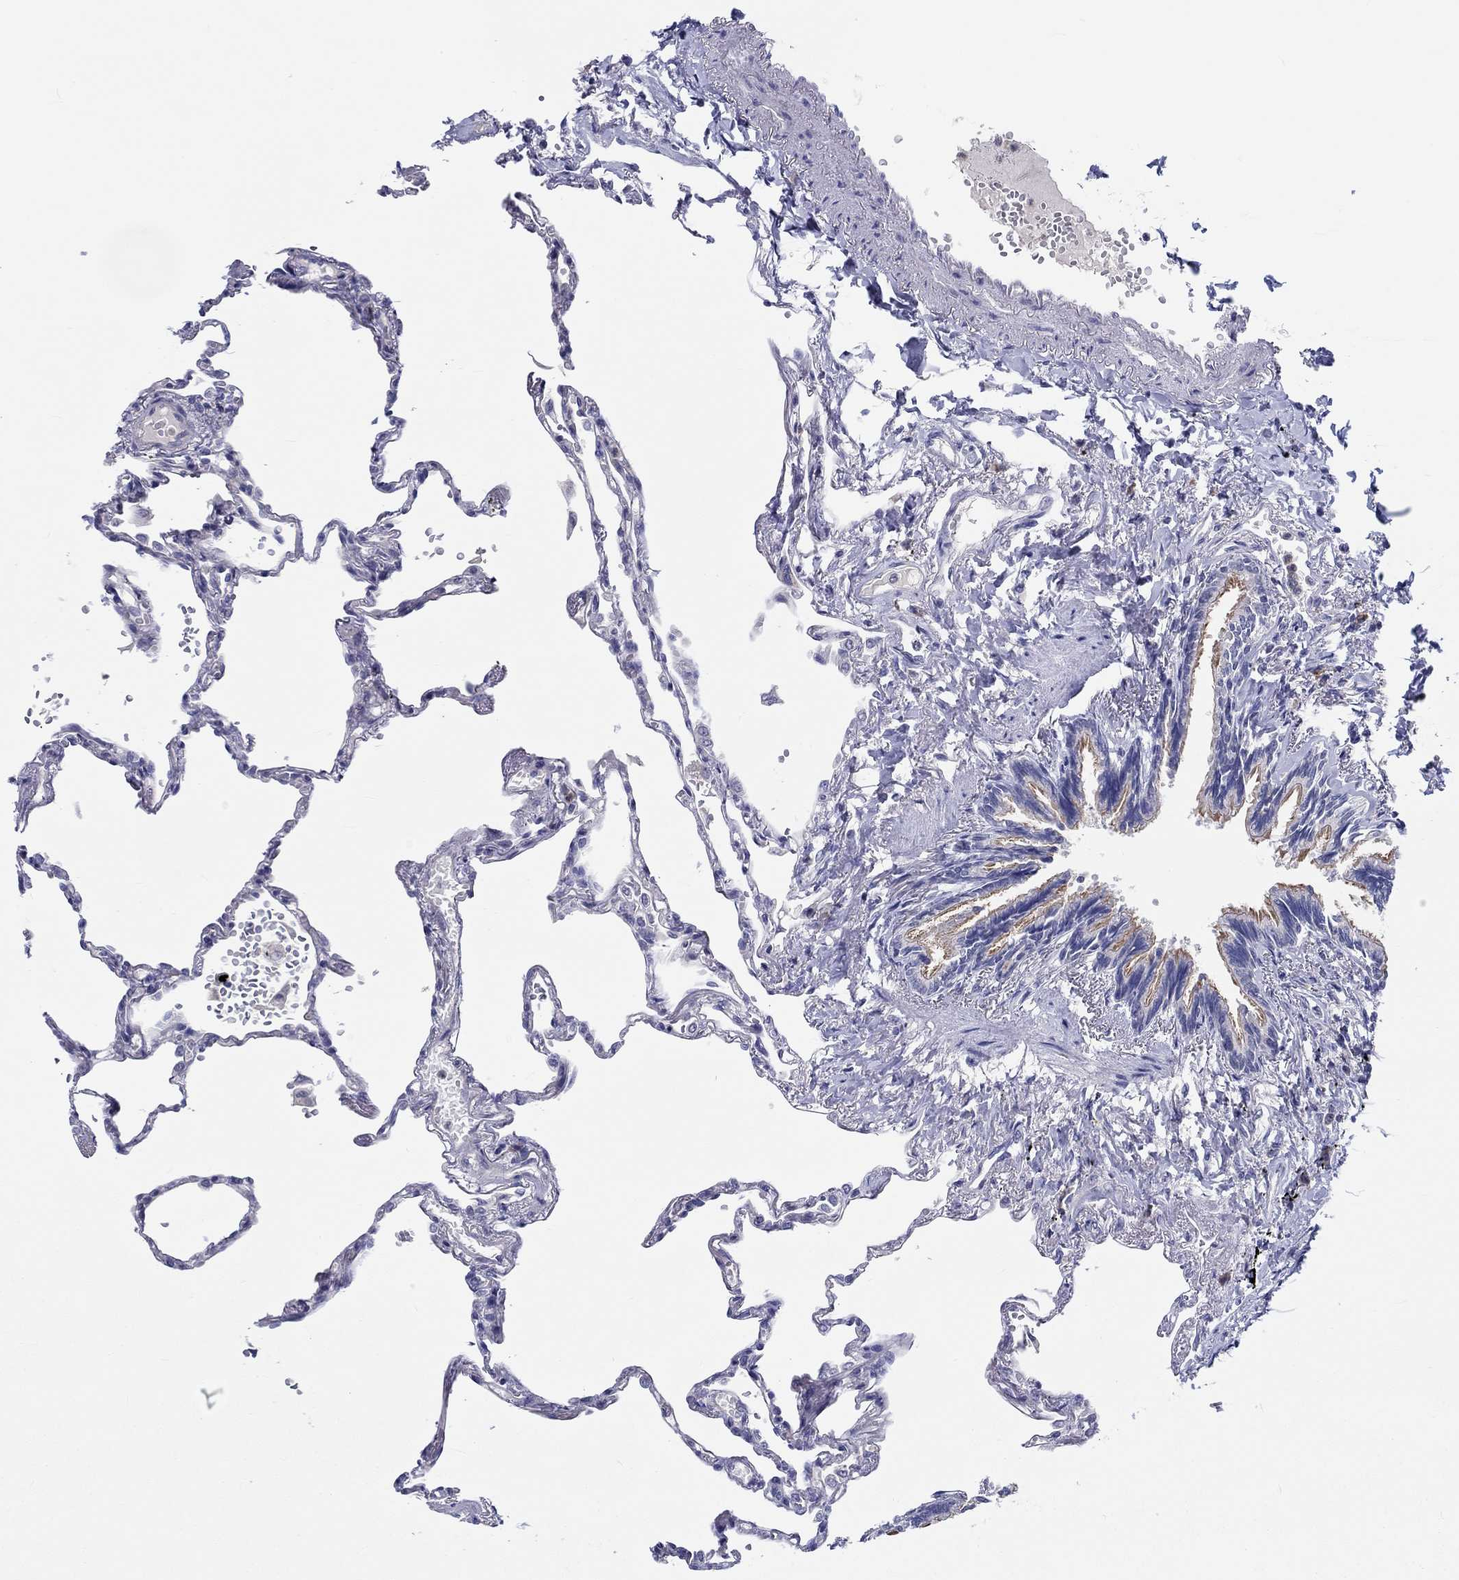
{"staining": {"intensity": "negative", "quantity": "none", "location": "none"}, "tissue": "lung", "cell_type": "Alveolar cells", "image_type": "normal", "snomed": [{"axis": "morphology", "description": "Normal tissue, NOS"}, {"axis": "topography", "description": "Lung"}], "caption": "This photomicrograph is of normal lung stained with IHC to label a protein in brown with the nuclei are counter-stained blue. There is no positivity in alveolar cells.", "gene": "ABCG4", "patient": {"sex": "male", "age": 78}}